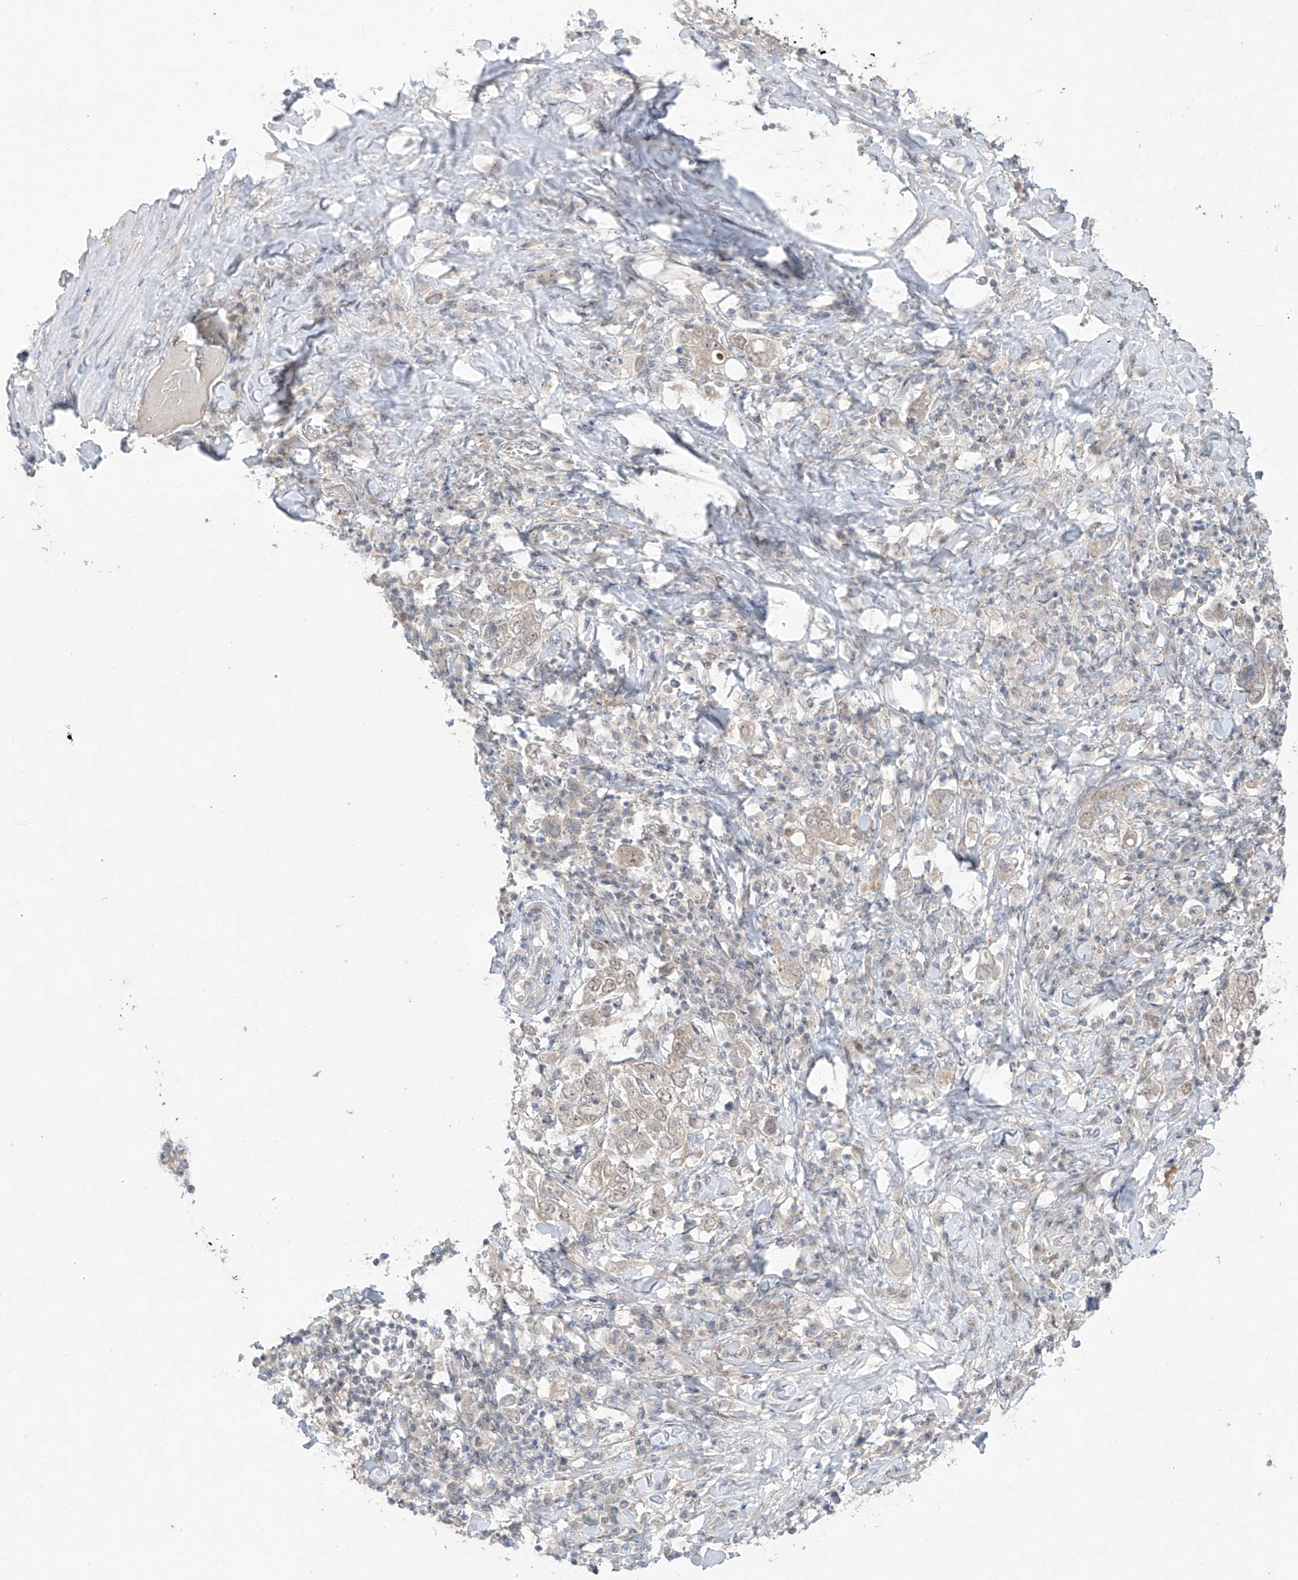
{"staining": {"intensity": "weak", "quantity": "<25%", "location": "nuclear"}, "tissue": "stomach cancer", "cell_type": "Tumor cells", "image_type": "cancer", "snomed": [{"axis": "morphology", "description": "Adenocarcinoma, NOS"}, {"axis": "topography", "description": "Stomach, upper"}], "caption": "The IHC photomicrograph has no significant staining in tumor cells of stomach cancer tissue. (DAB (3,3'-diaminobenzidine) immunohistochemistry (IHC) visualized using brightfield microscopy, high magnification).", "gene": "OGT", "patient": {"sex": "male", "age": 62}}